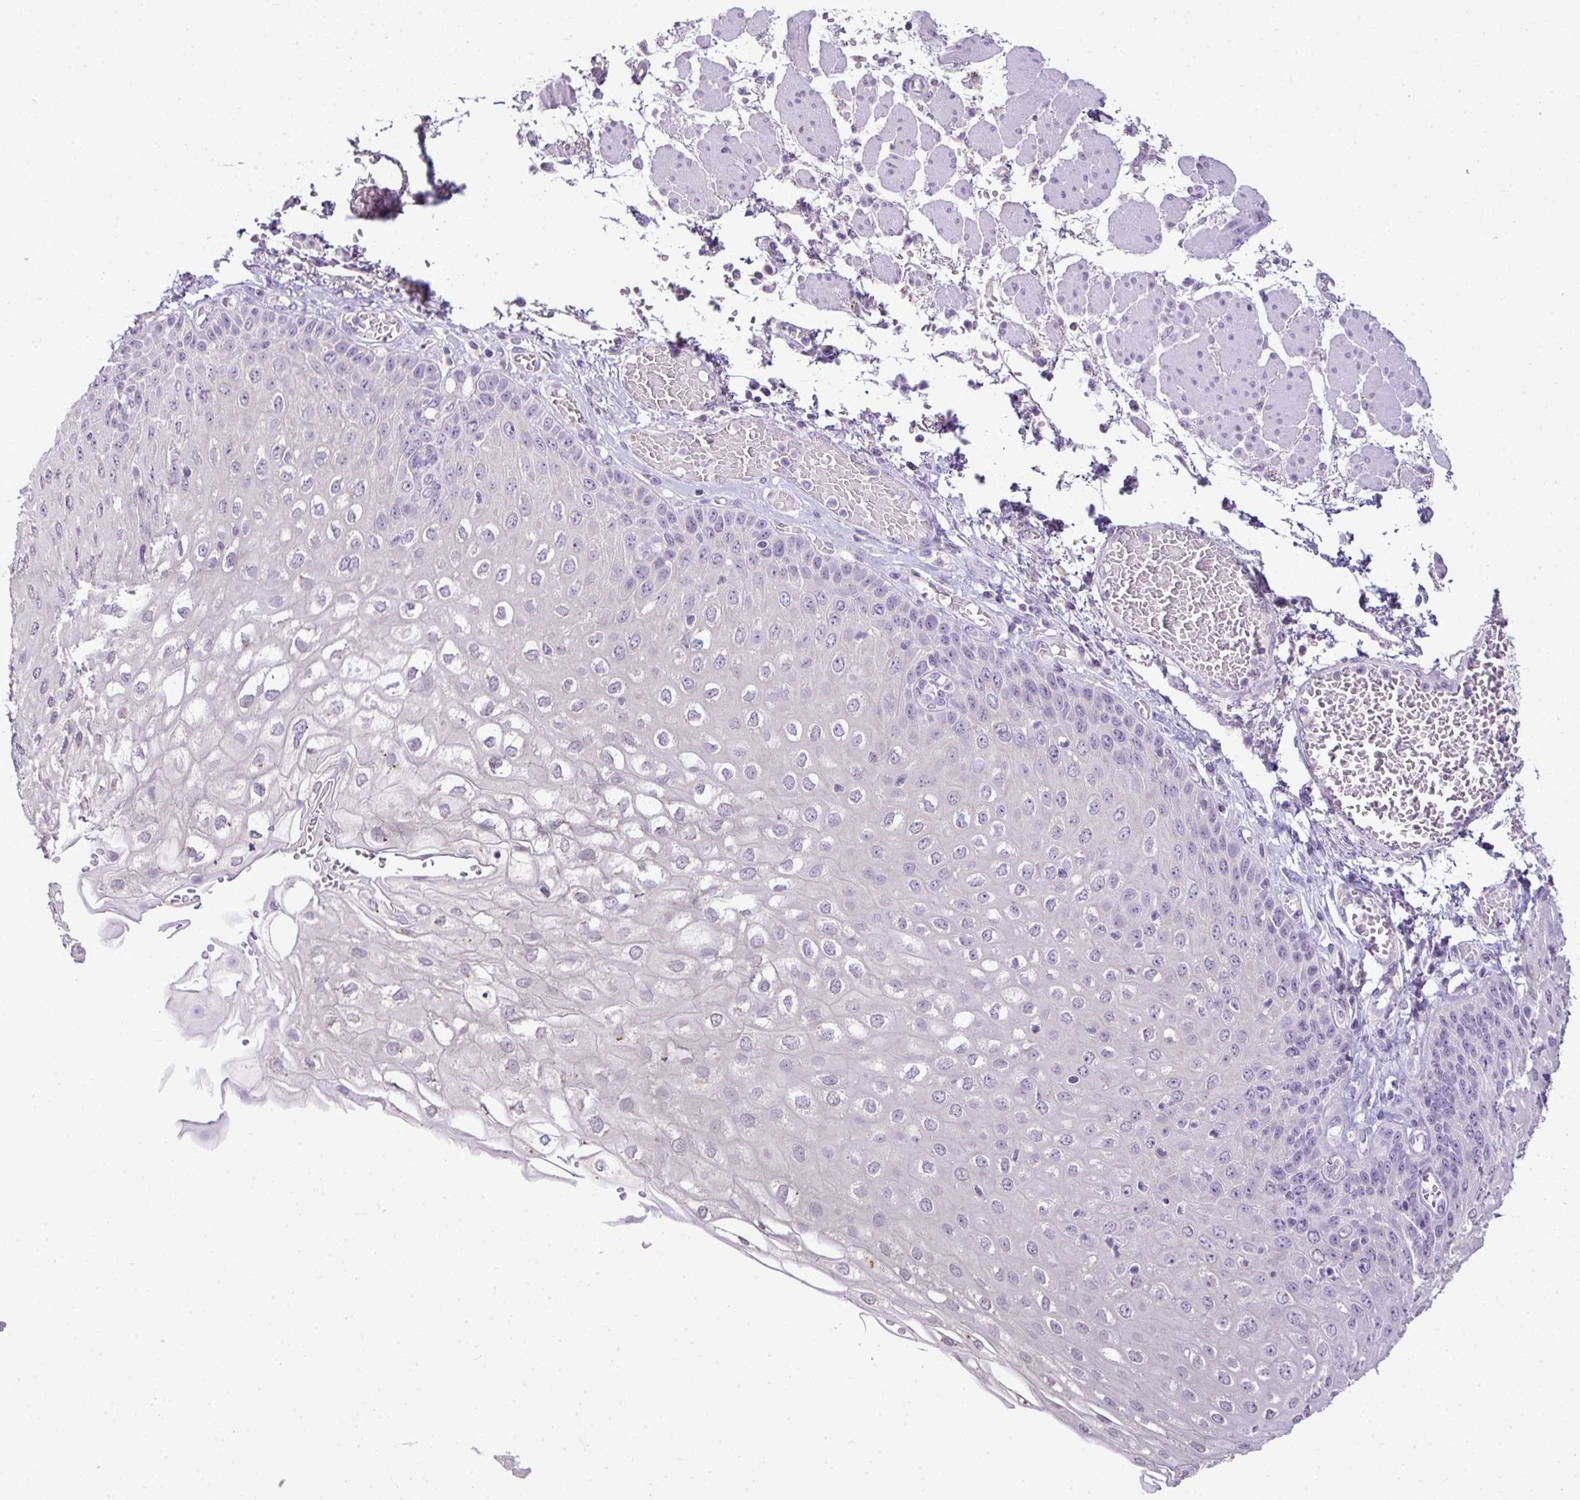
{"staining": {"intensity": "negative", "quantity": "none", "location": "none"}, "tissue": "esophagus", "cell_type": "Squamous epithelial cells", "image_type": "normal", "snomed": [{"axis": "morphology", "description": "Normal tissue, NOS"}, {"axis": "morphology", "description": "Adenocarcinoma, NOS"}, {"axis": "topography", "description": "Esophagus"}], "caption": "An immunohistochemistry photomicrograph of unremarkable esophagus is shown. There is no staining in squamous epithelial cells of esophagus. (Brightfield microscopy of DAB (3,3'-diaminobenzidine) immunohistochemistry at high magnification).", "gene": "CMPK1", "patient": {"sex": "male", "age": 81}}